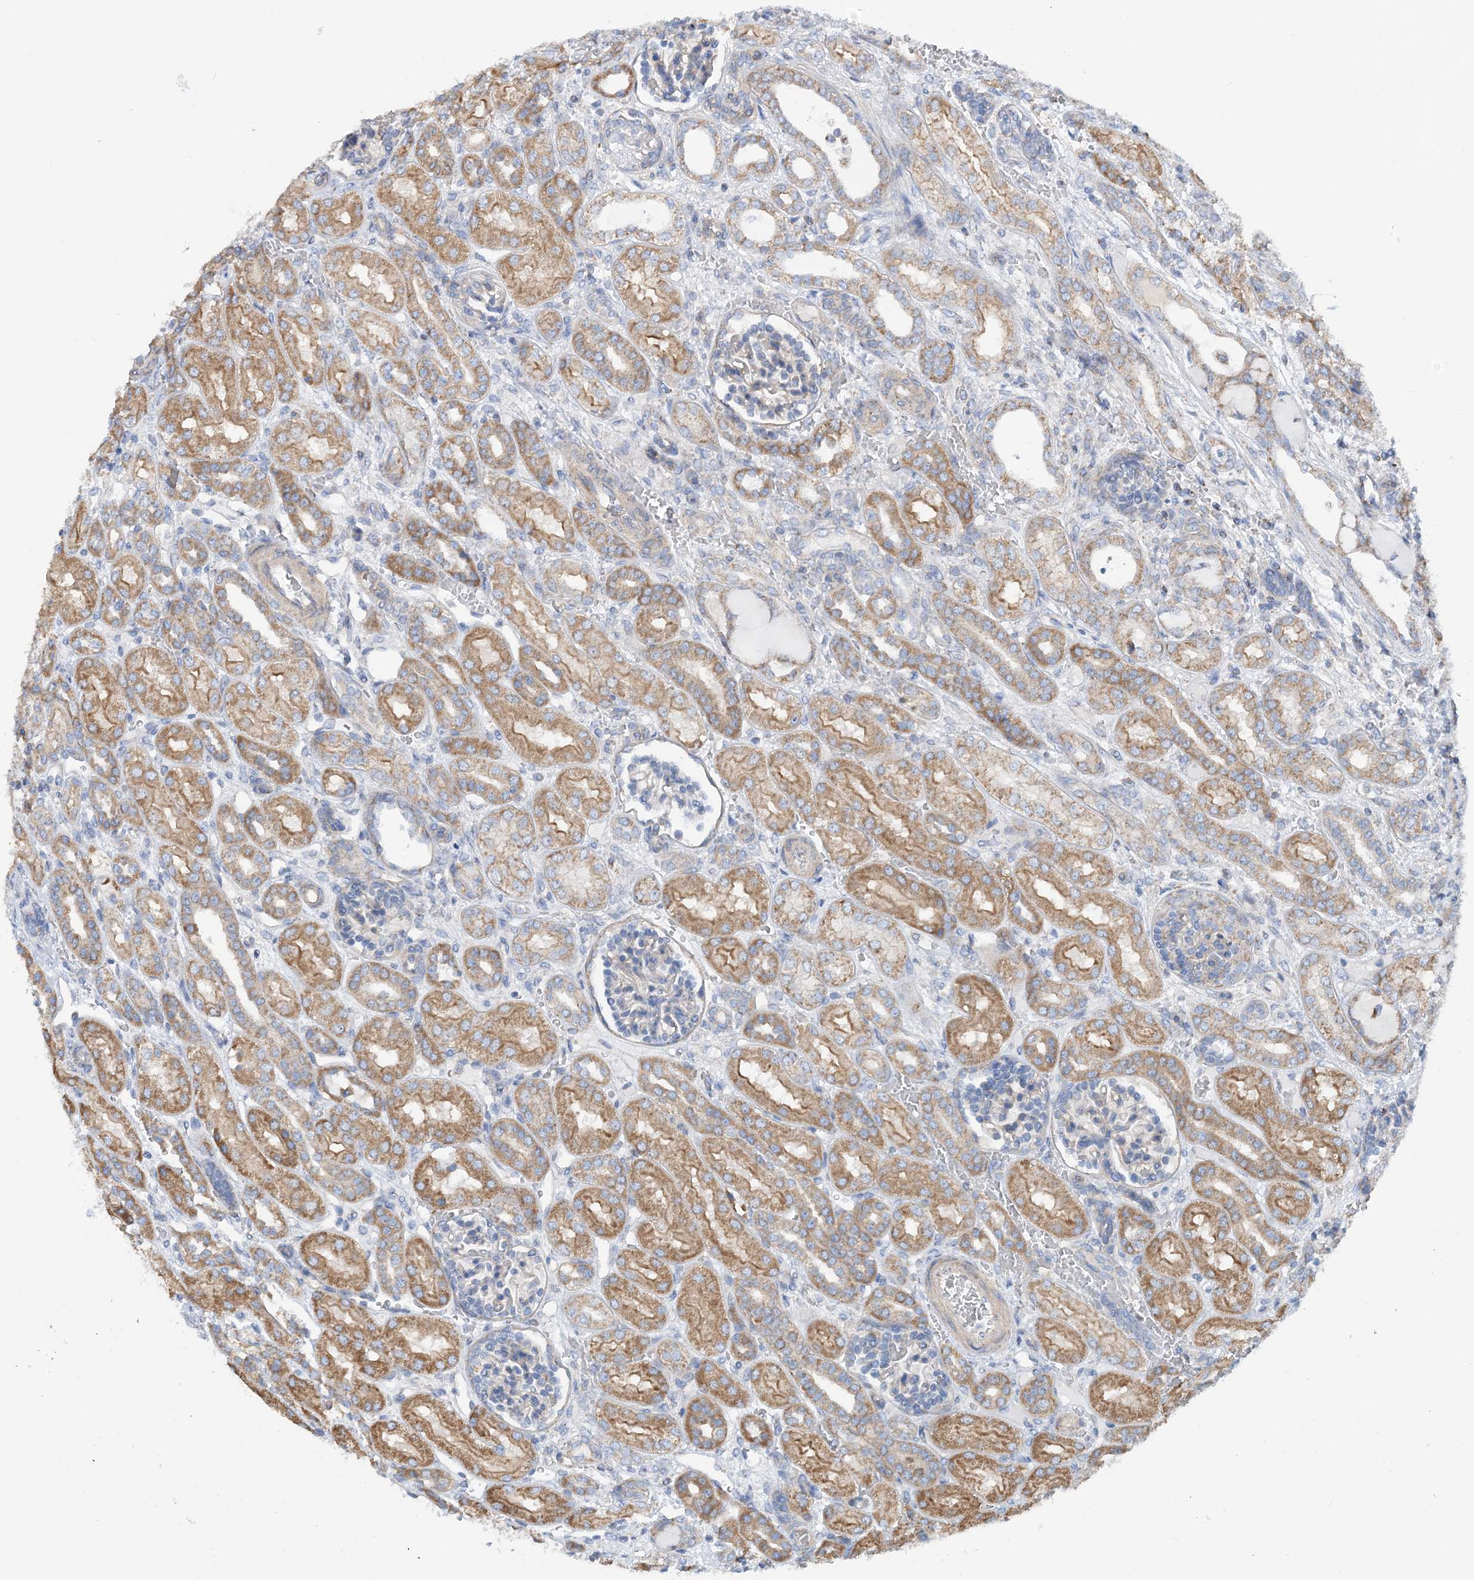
{"staining": {"intensity": "negative", "quantity": "none", "location": "none"}, "tissue": "kidney", "cell_type": "Cells in glomeruli", "image_type": "normal", "snomed": [{"axis": "morphology", "description": "Normal tissue, NOS"}, {"axis": "morphology", "description": "Neoplasm, malignant, NOS"}, {"axis": "topography", "description": "Kidney"}], "caption": "Immunohistochemical staining of normal human kidney reveals no significant staining in cells in glomeruli. Brightfield microscopy of immunohistochemistry (IHC) stained with DAB (brown) and hematoxylin (blue), captured at high magnification.", "gene": "PHOSPHO2", "patient": {"sex": "female", "age": 1}}